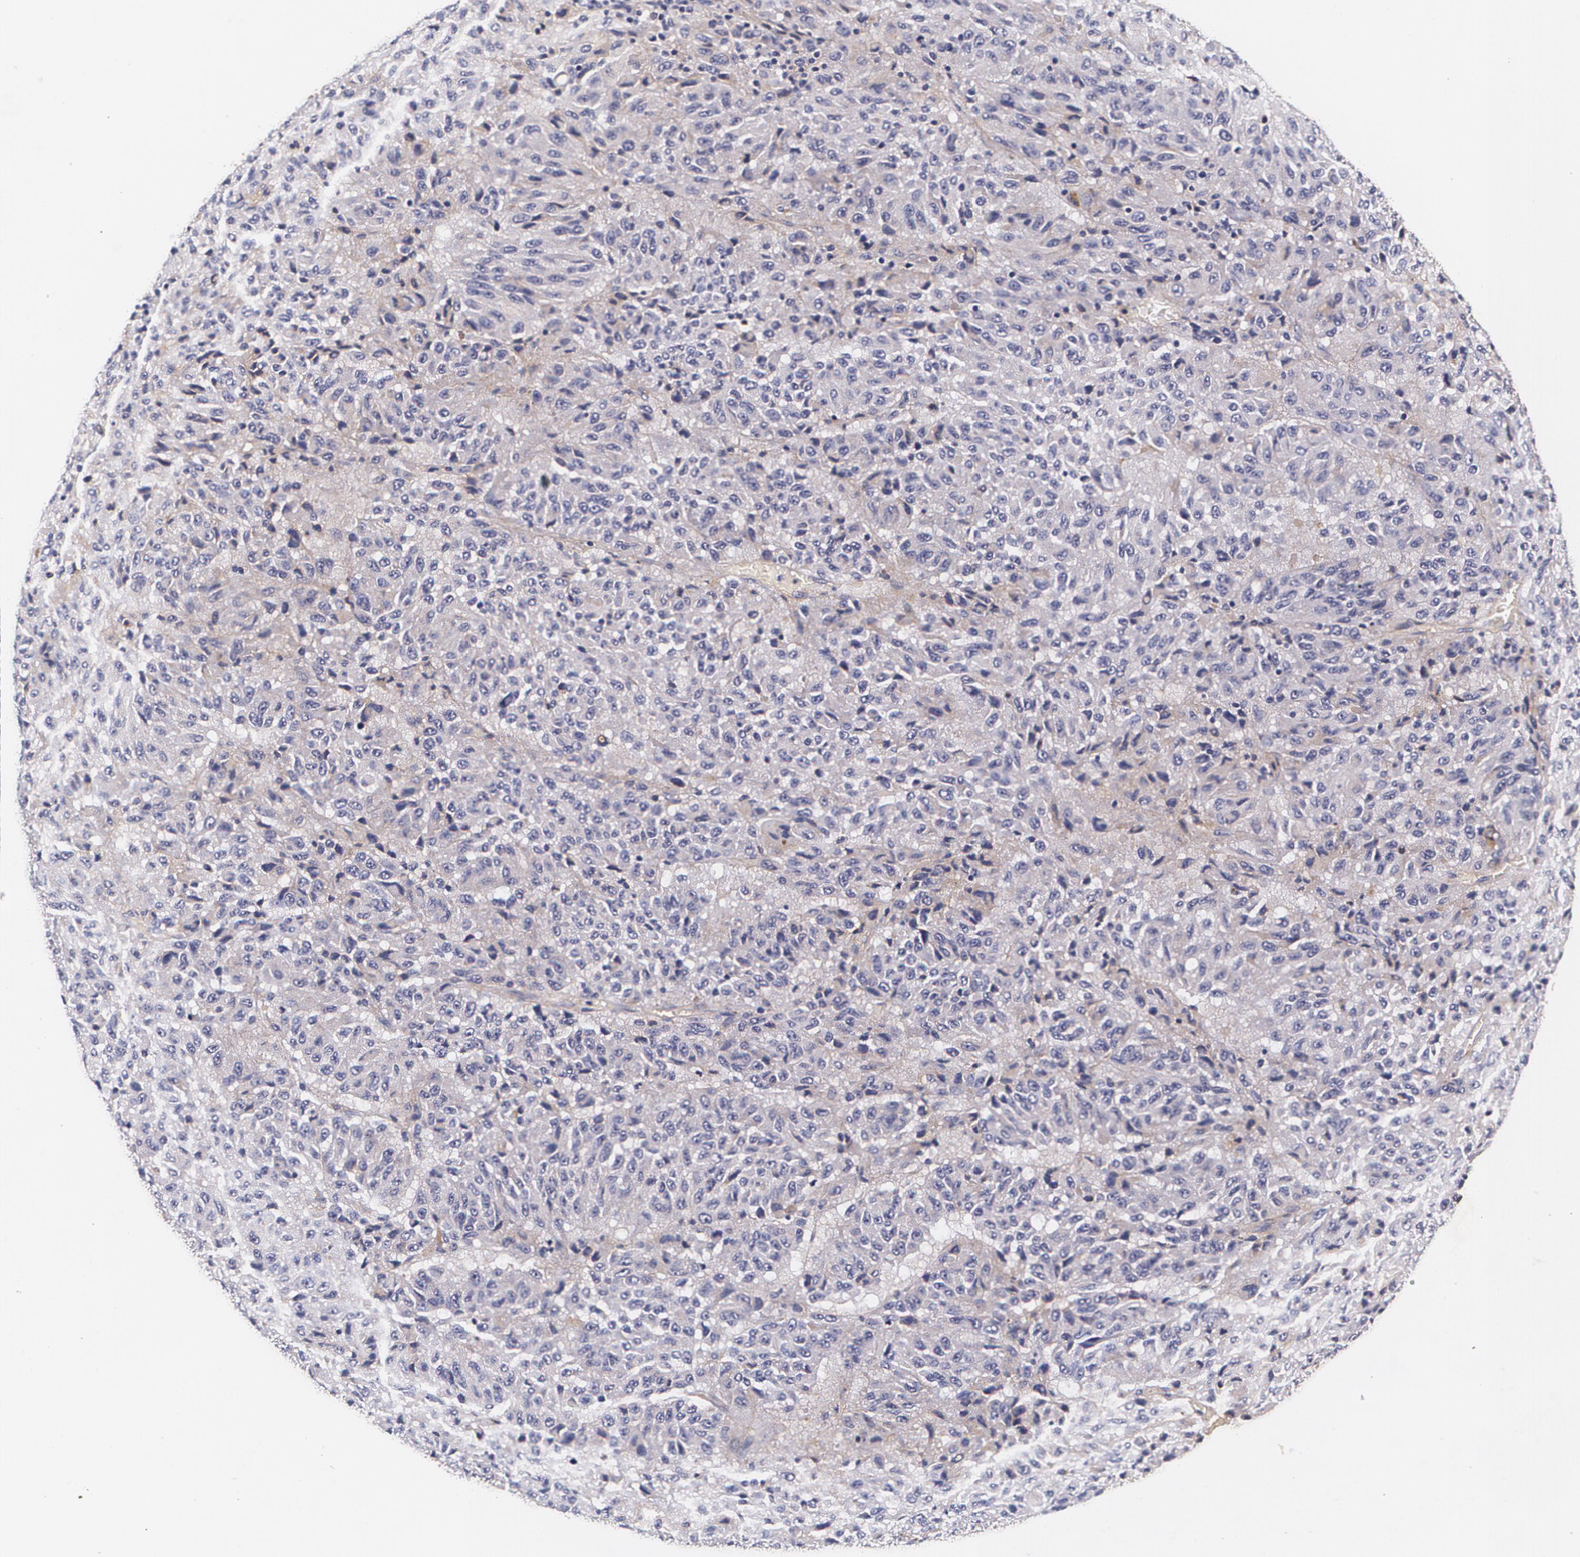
{"staining": {"intensity": "negative", "quantity": "none", "location": "none"}, "tissue": "melanoma", "cell_type": "Tumor cells", "image_type": "cancer", "snomed": [{"axis": "morphology", "description": "Malignant melanoma, Metastatic site"}, {"axis": "topography", "description": "Lung"}], "caption": "The micrograph displays no significant expression in tumor cells of melanoma. Nuclei are stained in blue.", "gene": "TTR", "patient": {"sex": "male", "age": 64}}